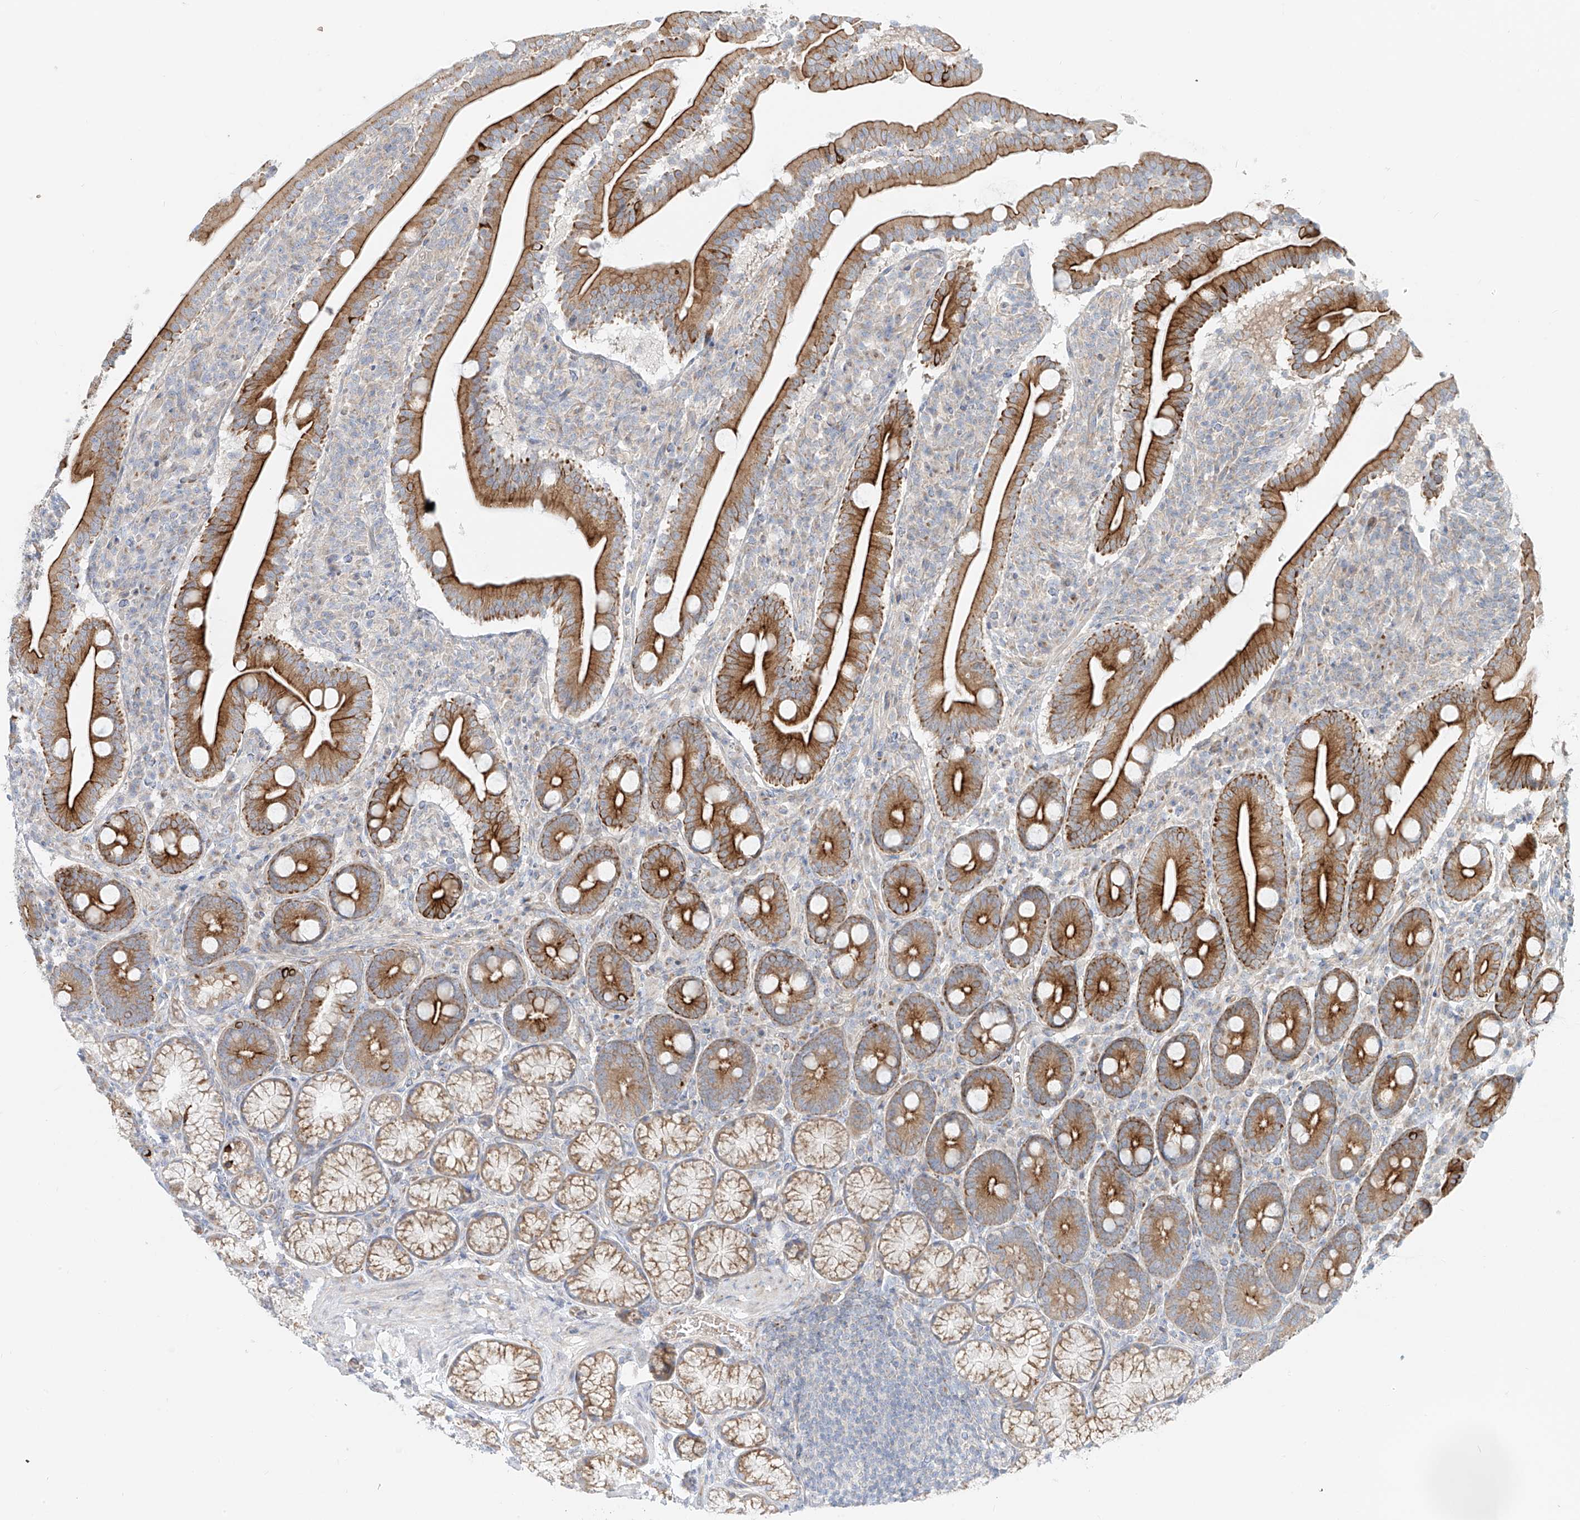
{"staining": {"intensity": "strong", "quantity": "<25%", "location": "cytoplasmic/membranous"}, "tissue": "duodenum", "cell_type": "Glandular cells", "image_type": "normal", "snomed": [{"axis": "morphology", "description": "Normal tissue, NOS"}, {"axis": "topography", "description": "Duodenum"}], "caption": "Immunohistochemistry photomicrograph of unremarkable human duodenum stained for a protein (brown), which shows medium levels of strong cytoplasmic/membranous positivity in about <25% of glandular cells.", "gene": "EIPR1", "patient": {"sex": "male", "age": 35}}